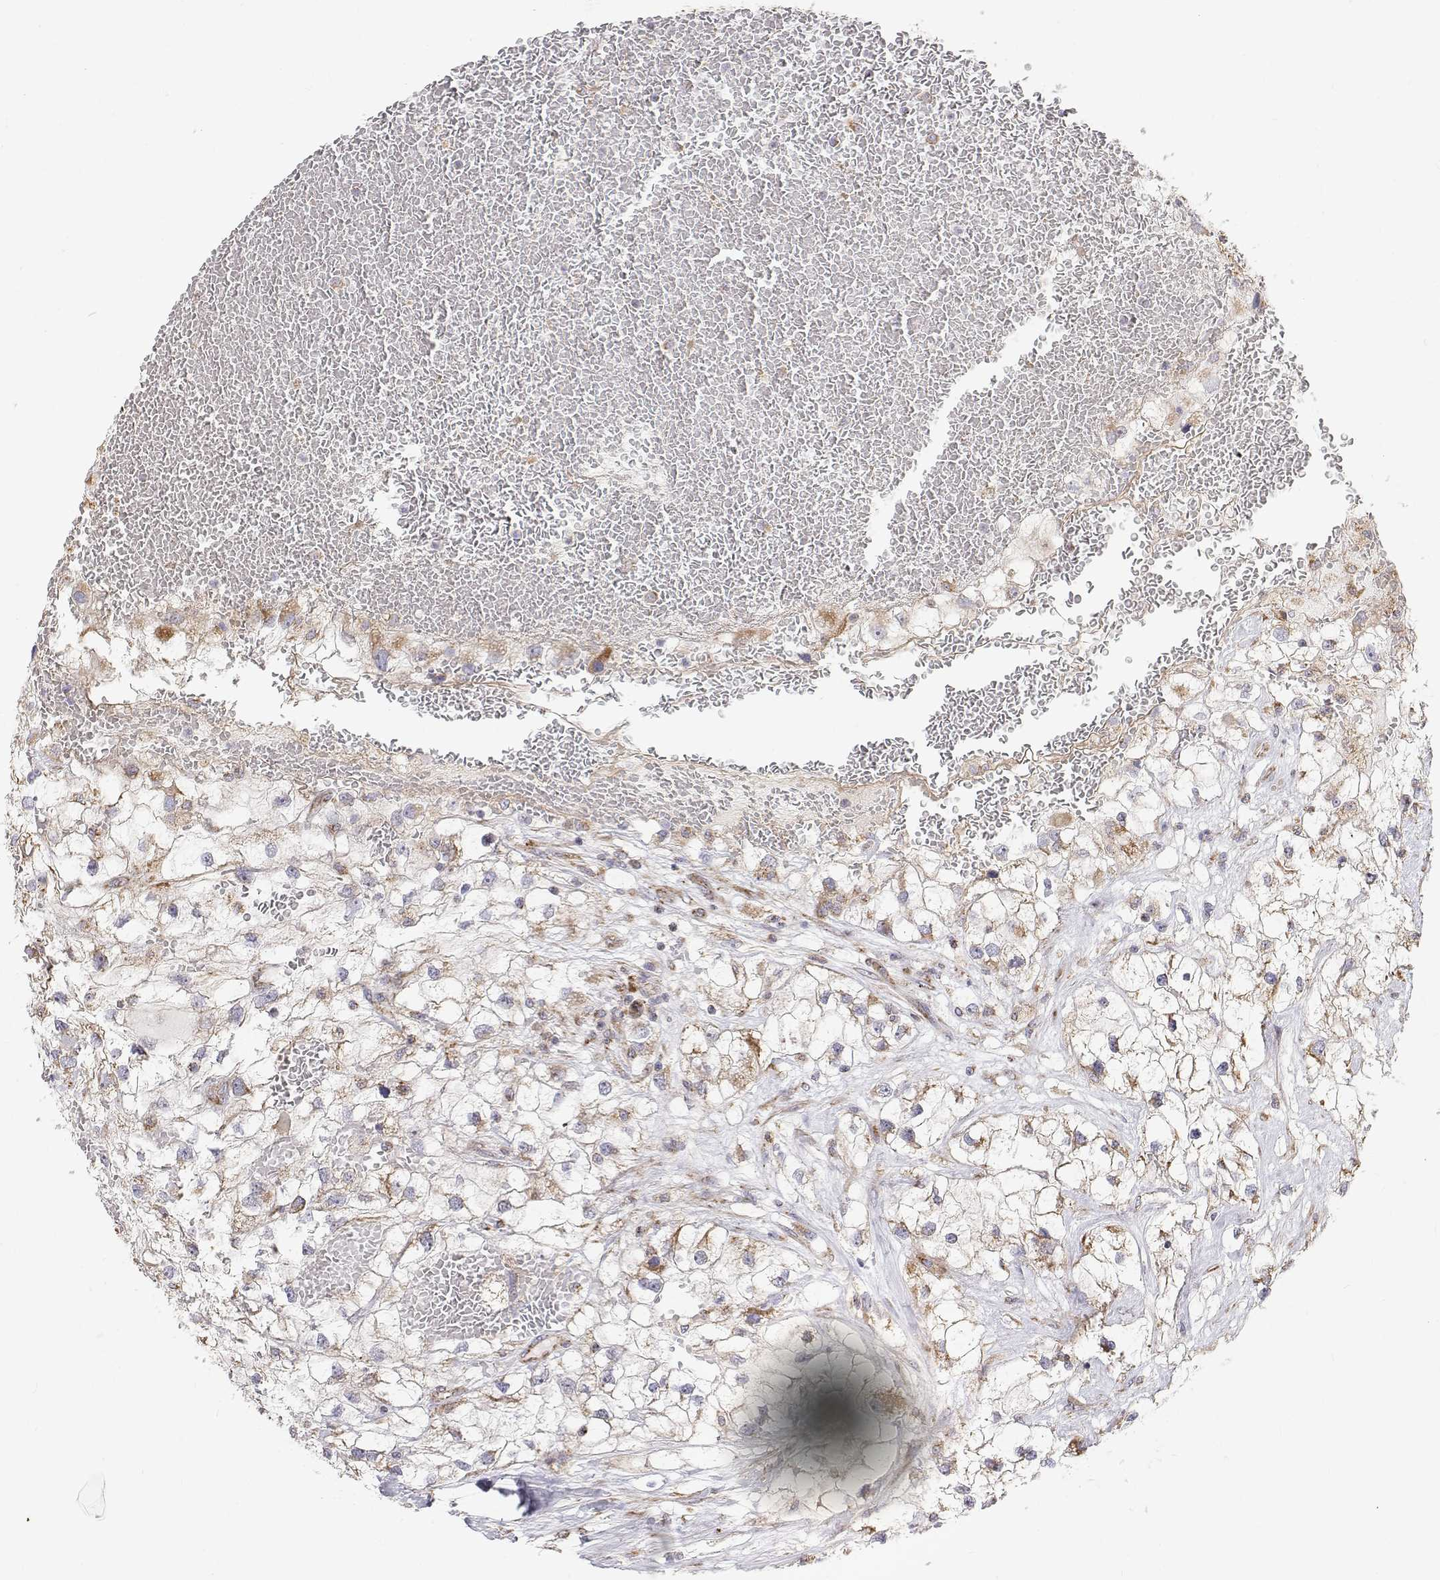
{"staining": {"intensity": "weak", "quantity": "25%-75%", "location": "cytoplasmic/membranous"}, "tissue": "renal cancer", "cell_type": "Tumor cells", "image_type": "cancer", "snomed": [{"axis": "morphology", "description": "Adenocarcinoma, NOS"}, {"axis": "topography", "description": "Kidney"}], "caption": "Immunohistochemistry (IHC) staining of renal cancer (adenocarcinoma), which displays low levels of weak cytoplasmic/membranous staining in about 25%-75% of tumor cells indicating weak cytoplasmic/membranous protein positivity. The staining was performed using DAB (brown) for protein detection and nuclei were counterstained in hematoxylin (blue).", "gene": "SPICE1", "patient": {"sex": "male", "age": 59}}